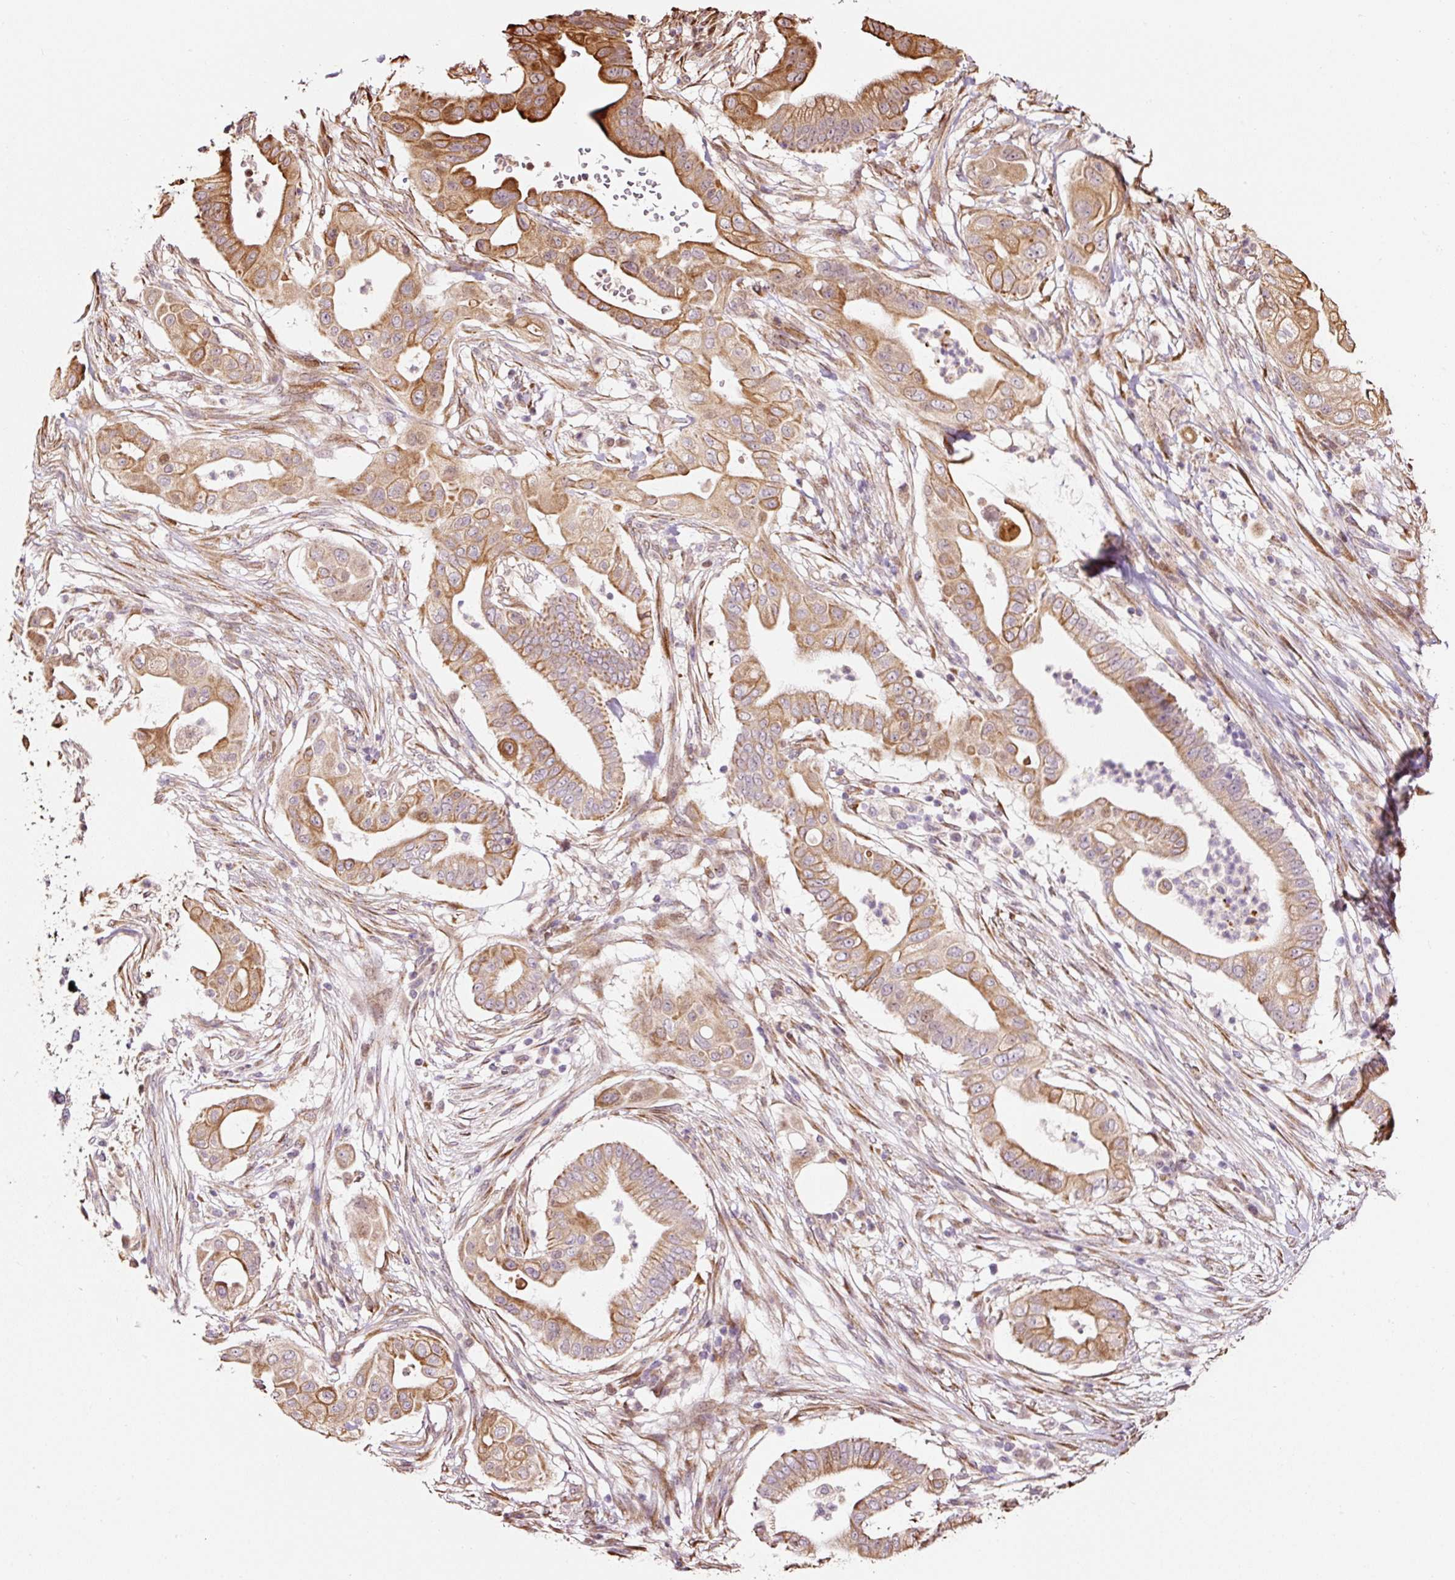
{"staining": {"intensity": "moderate", "quantity": ">75%", "location": "cytoplasmic/membranous"}, "tissue": "pancreatic cancer", "cell_type": "Tumor cells", "image_type": "cancer", "snomed": [{"axis": "morphology", "description": "Adenocarcinoma, NOS"}, {"axis": "topography", "description": "Pancreas"}], "caption": "Pancreatic adenocarcinoma was stained to show a protein in brown. There is medium levels of moderate cytoplasmic/membranous staining in approximately >75% of tumor cells.", "gene": "ETF1", "patient": {"sex": "male", "age": 68}}